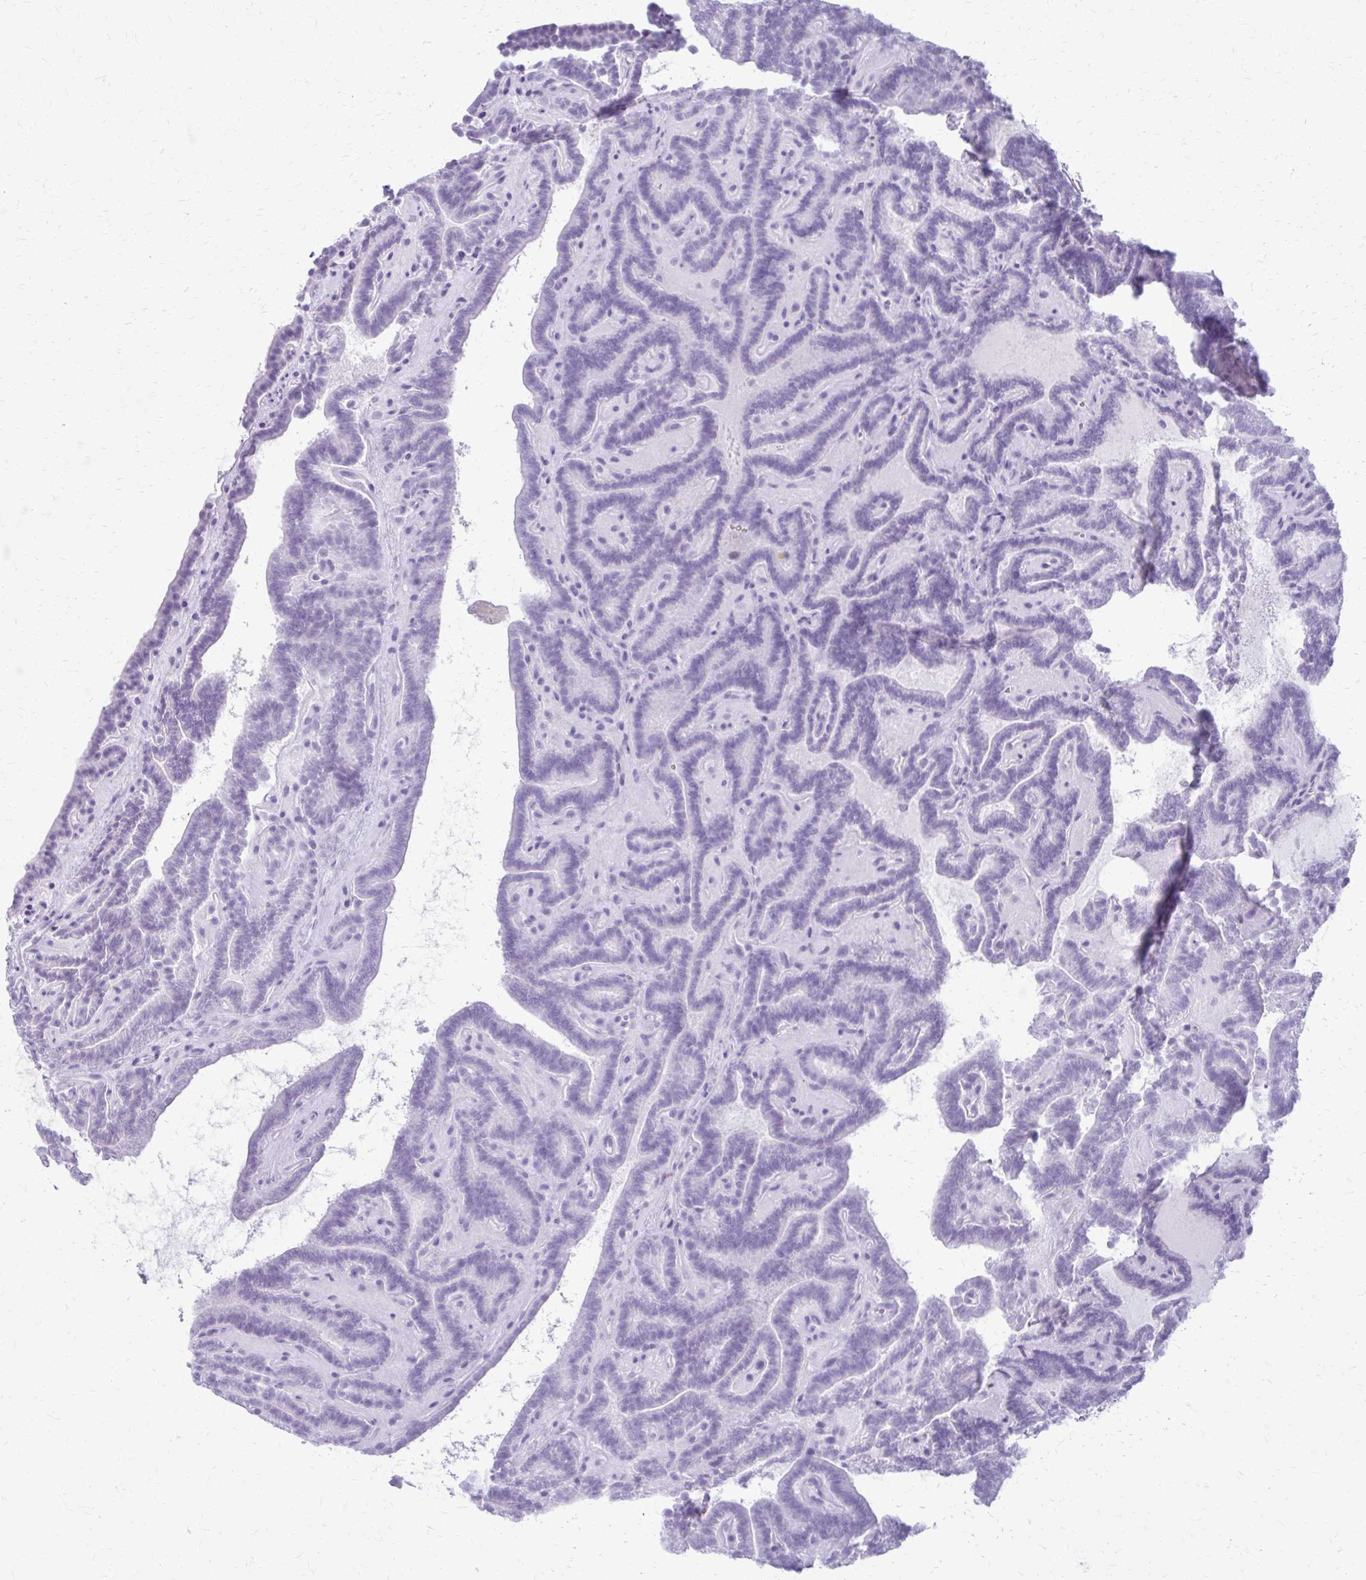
{"staining": {"intensity": "negative", "quantity": "none", "location": "none"}, "tissue": "thyroid cancer", "cell_type": "Tumor cells", "image_type": "cancer", "snomed": [{"axis": "morphology", "description": "Papillary adenocarcinoma, NOS"}, {"axis": "topography", "description": "Thyroid gland"}], "caption": "The image shows no staining of tumor cells in thyroid cancer.", "gene": "SS18", "patient": {"sex": "female", "age": 21}}